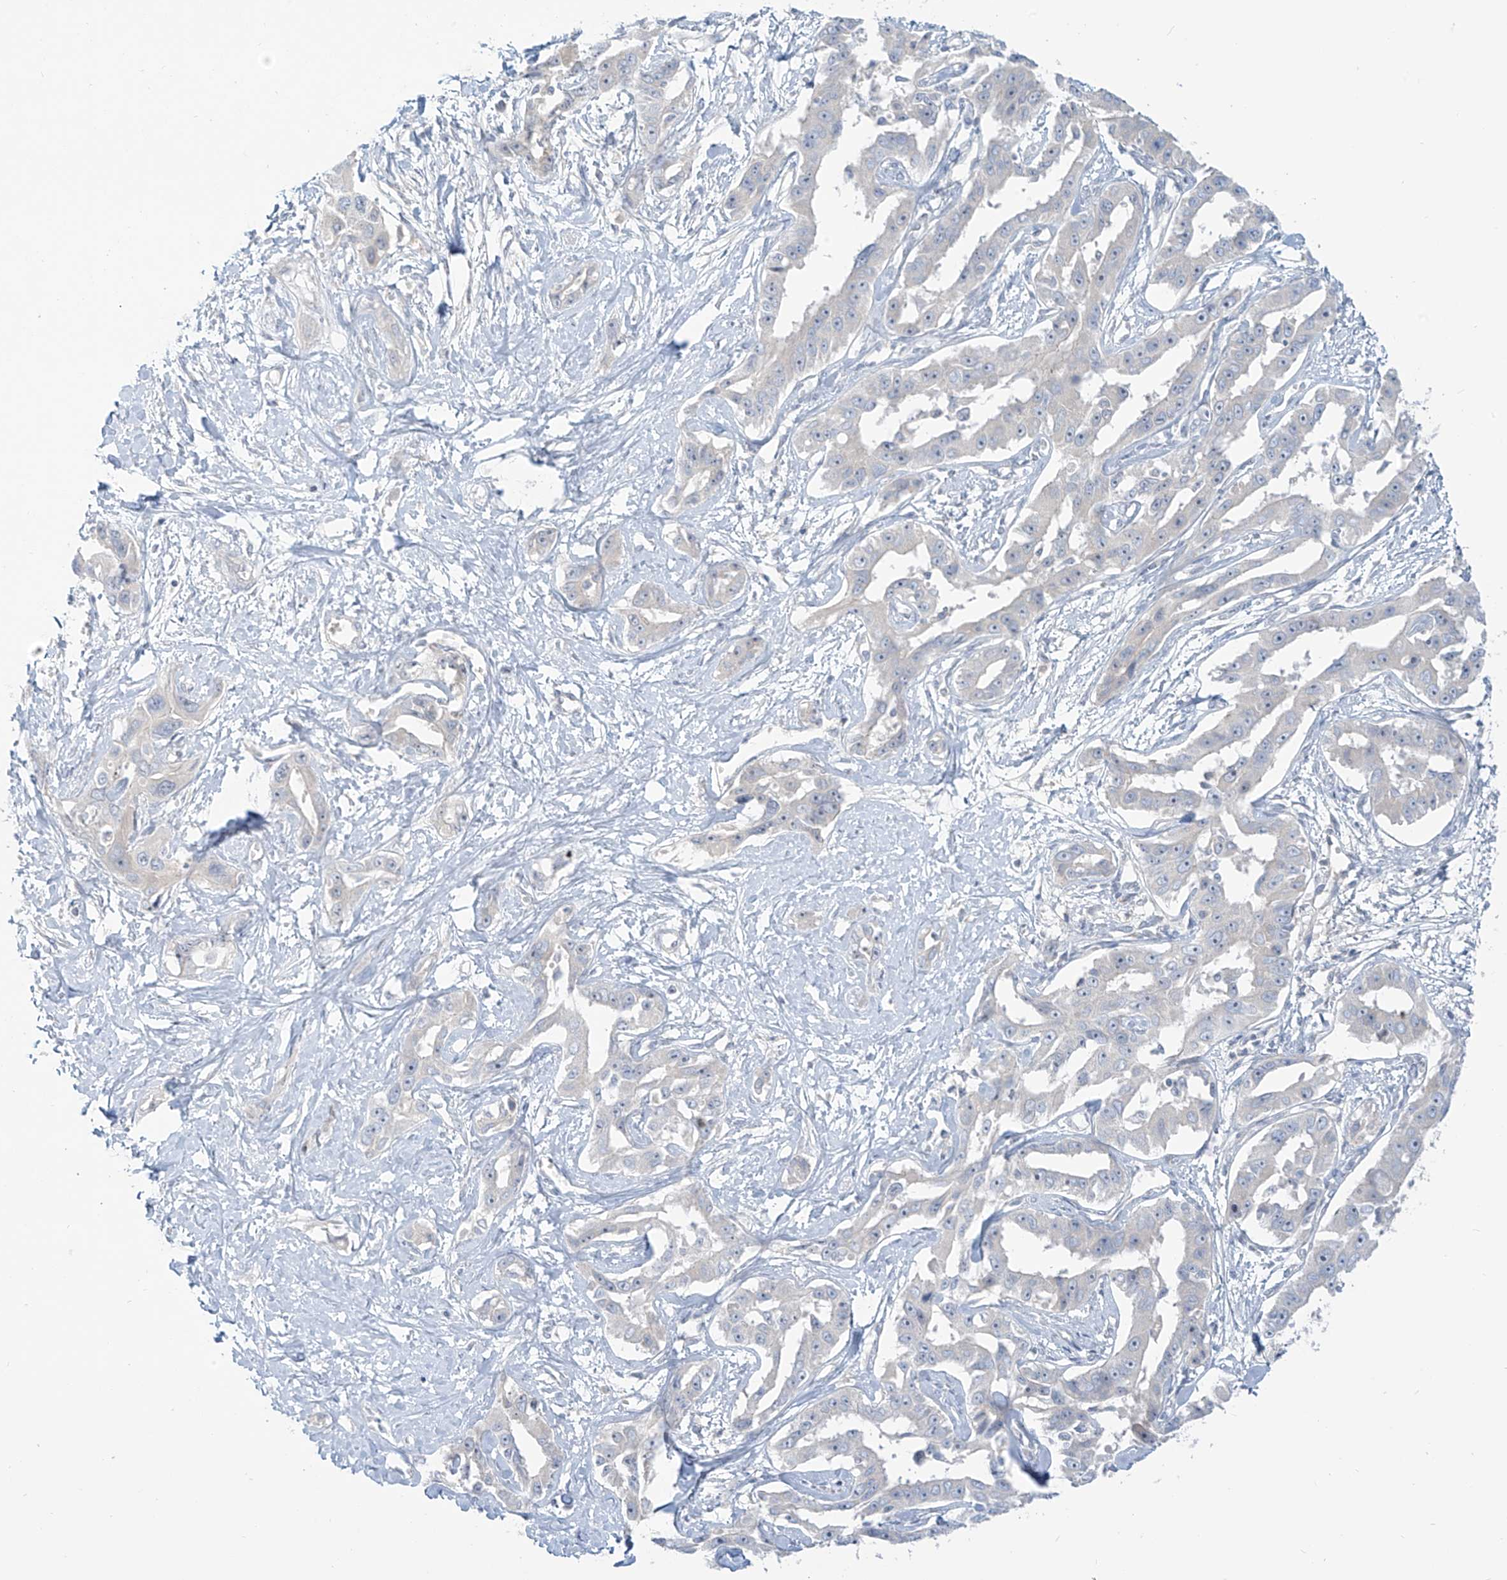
{"staining": {"intensity": "negative", "quantity": "none", "location": "none"}, "tissue": "liver cancer", "cell_type": "Tumor cells", "image_type": "cancer", "snomed": [{"axis": "morphology", "description": "Cholangiocarcinoma"}, {"axis": "topography", "description": "Liver"}], "caption": "A histopathology image of human liver cancer is negative for staining in tumor cells. (DAB IHC, high magnification).", "gene": "C2orf42", "patient": {"sex": "male", "age": 59}}